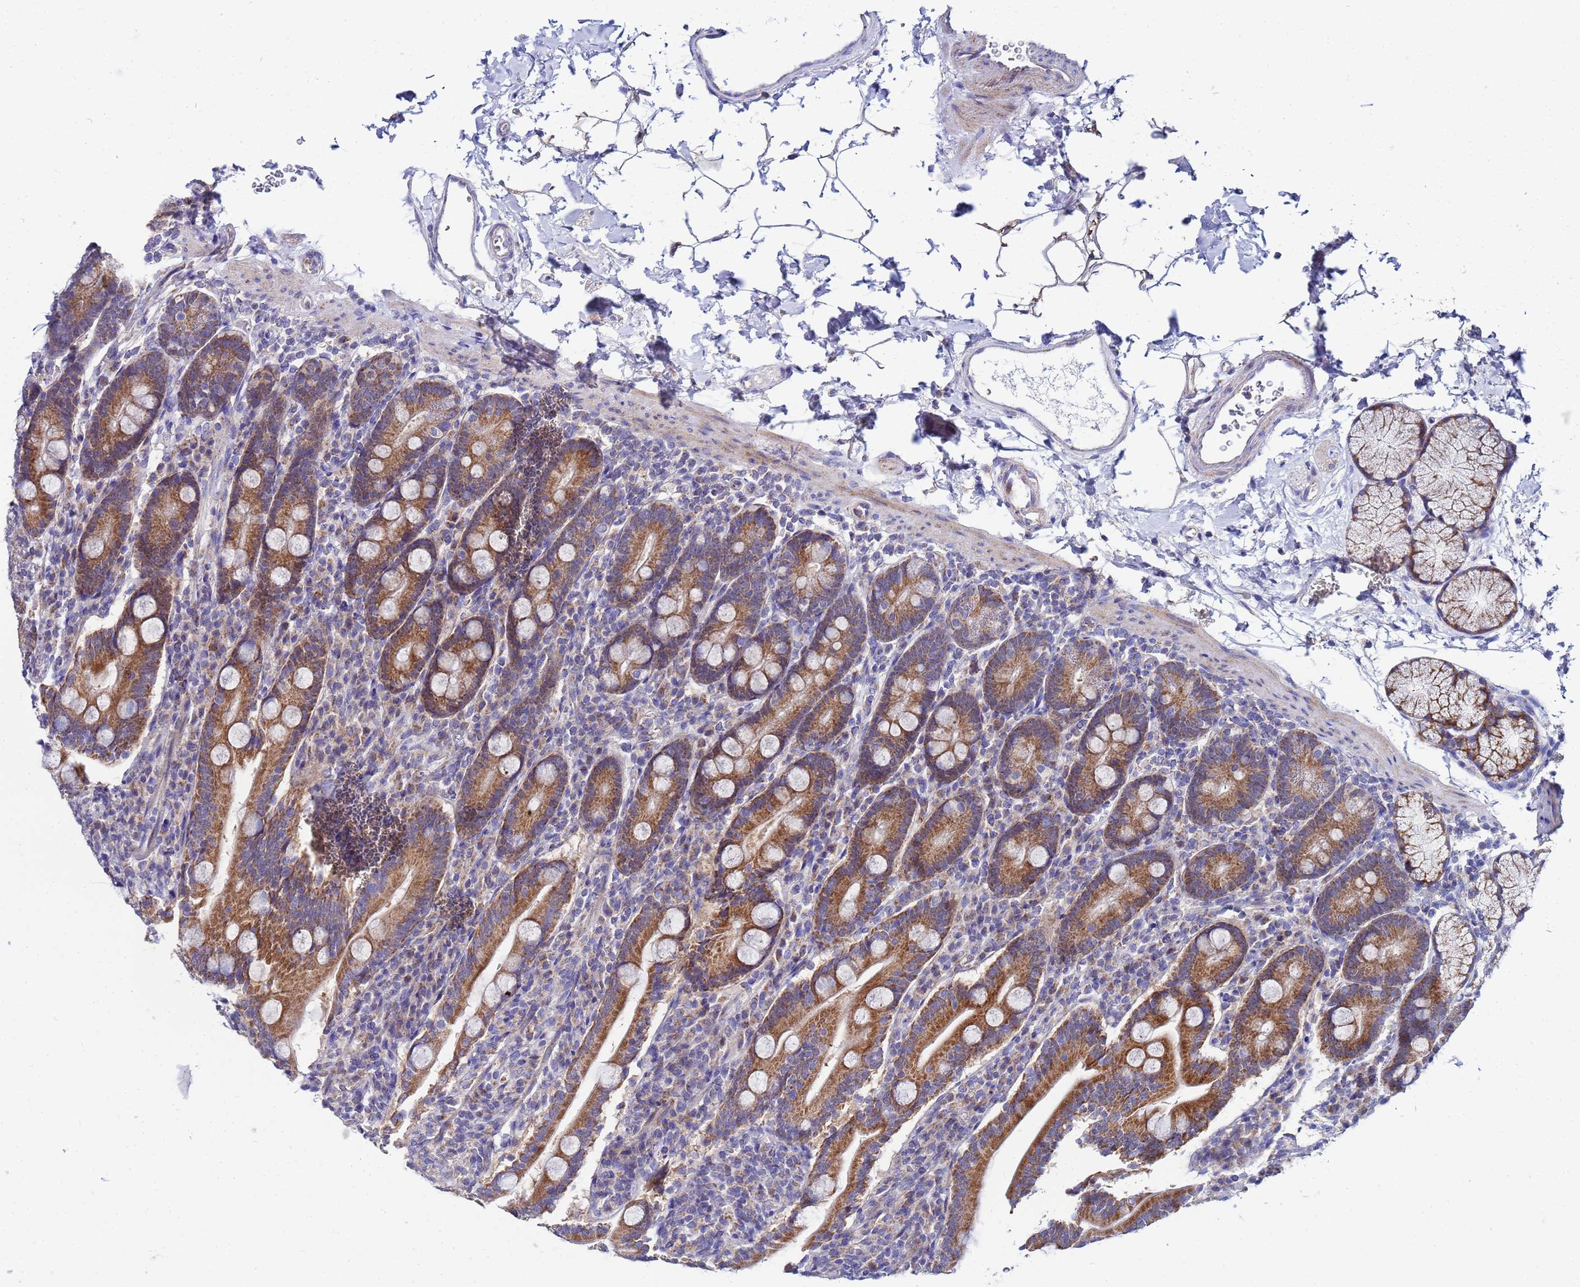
{"staining": {"intensity": "strong", "quantity": ">75%", "location": "cytoplasmic/membranous"}, "tissue": "duodenum", "cell_type": "Glandular cells", "image_type": "normal", "snomed": [{"axis": "morphology", "description": "Normal tissue, NOS"}, {"axis": "topography", "description": "Duodenum"}], "caption": "There is high levels of strong cytoplasmic/membranous expression in glandular cells of benign duodenum, as demonstrated by immunohistochemical staining (brown color).", "gene": "FAHD2A", "patient": {"sex": "male", "age": 35}}